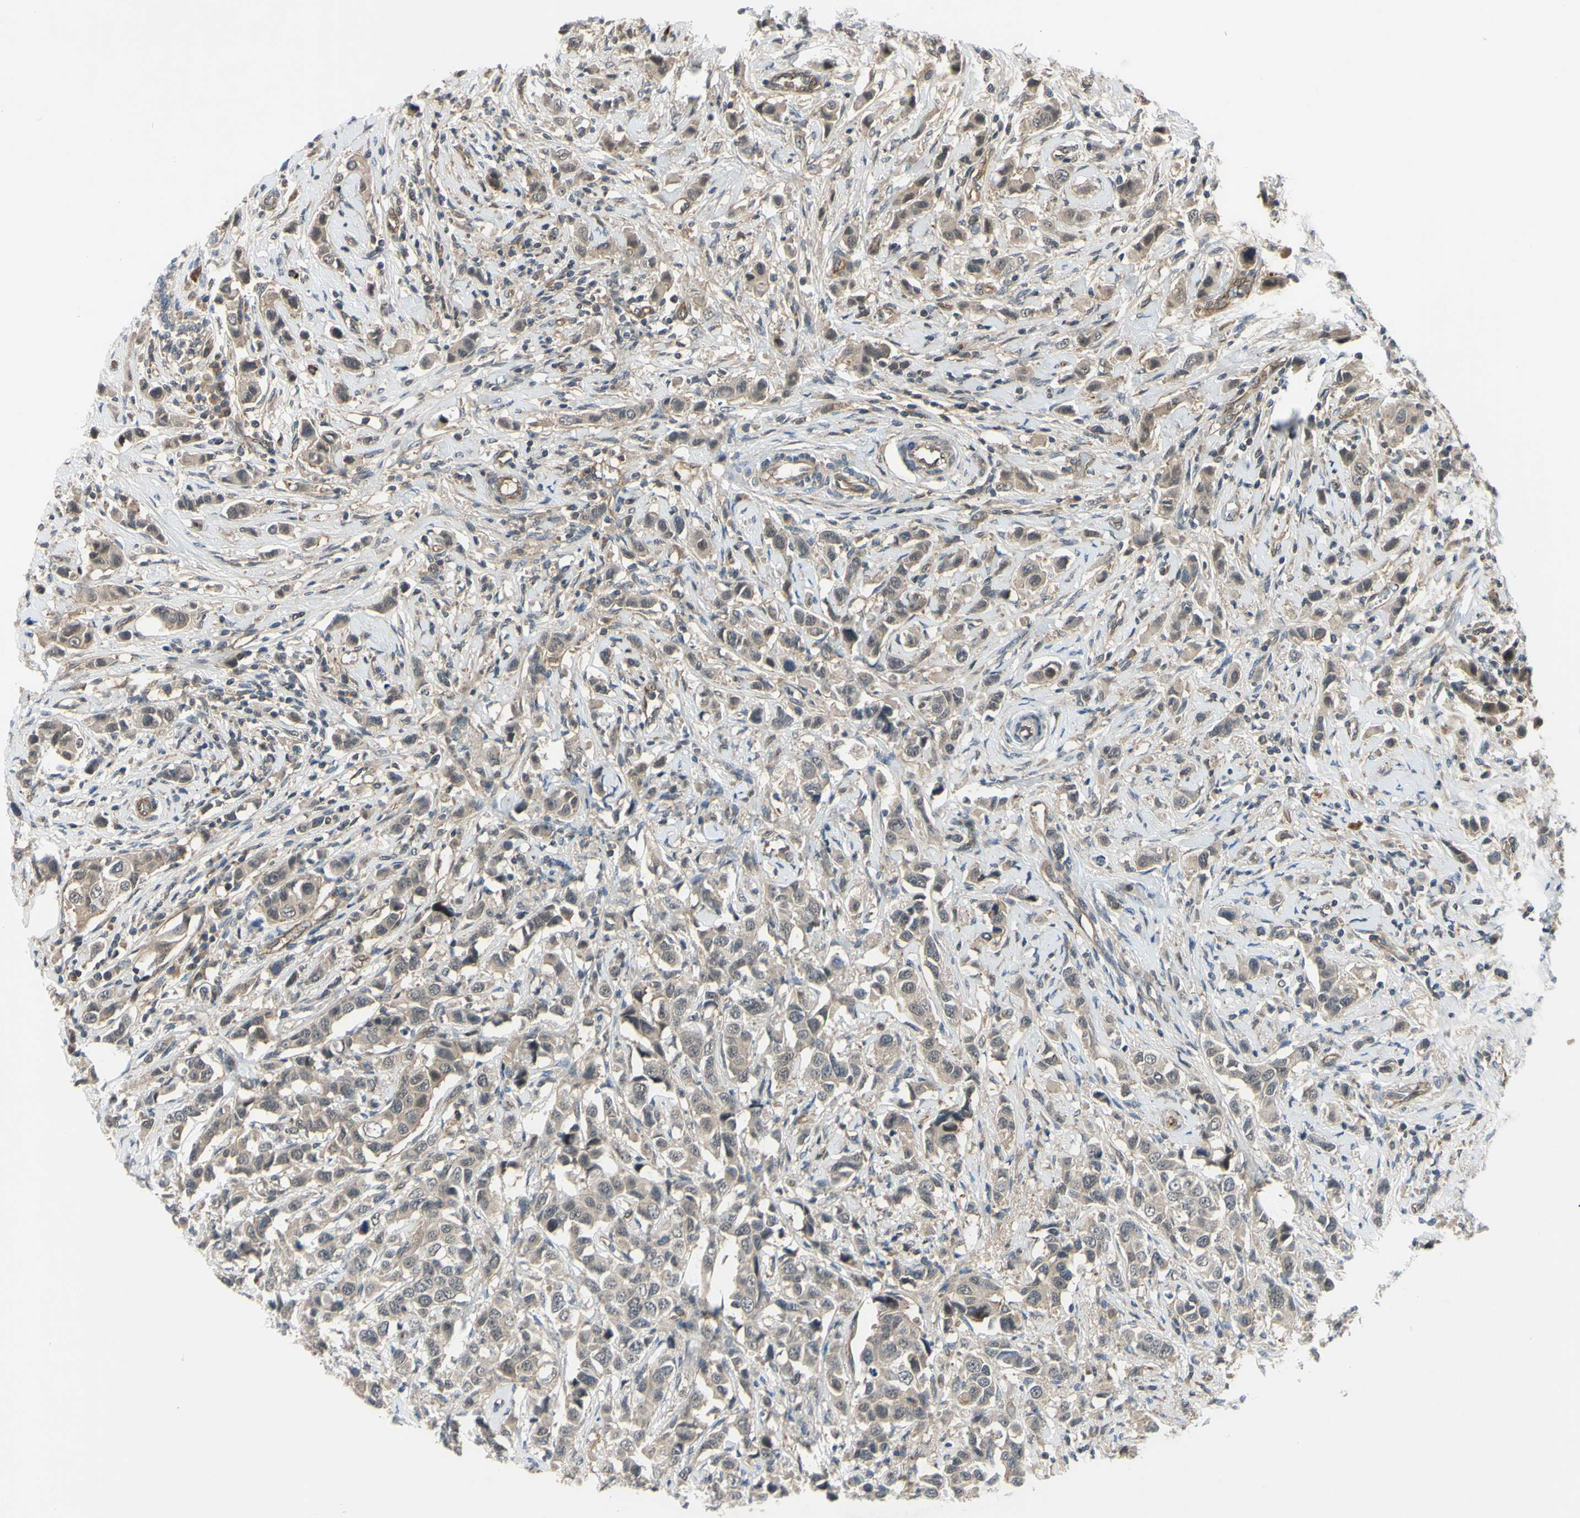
{"staining": {"intensity": "moderate", "quantity": "25%-75%", "location": "cytoplasmic/membranous"}, "tissue": "breast cancer", "cell_type": "Tumor cells", "image_type": "cancer", "snomed": [{"axis": "morphology", "description": "Normal tissue, NOS"}, {"axis": "morphology", "description": "Duct carcinoma"}, {"axis": "topography", "description": "Breast"}], "caption": "Immunohistochemistry of breast cancer shows medium levels of moderate cytoplasmic/membranous positivity in about 25%-75% of tumor cells.", "gene": "COMMD9", "patient": {"sex": "female", "age": 50}}